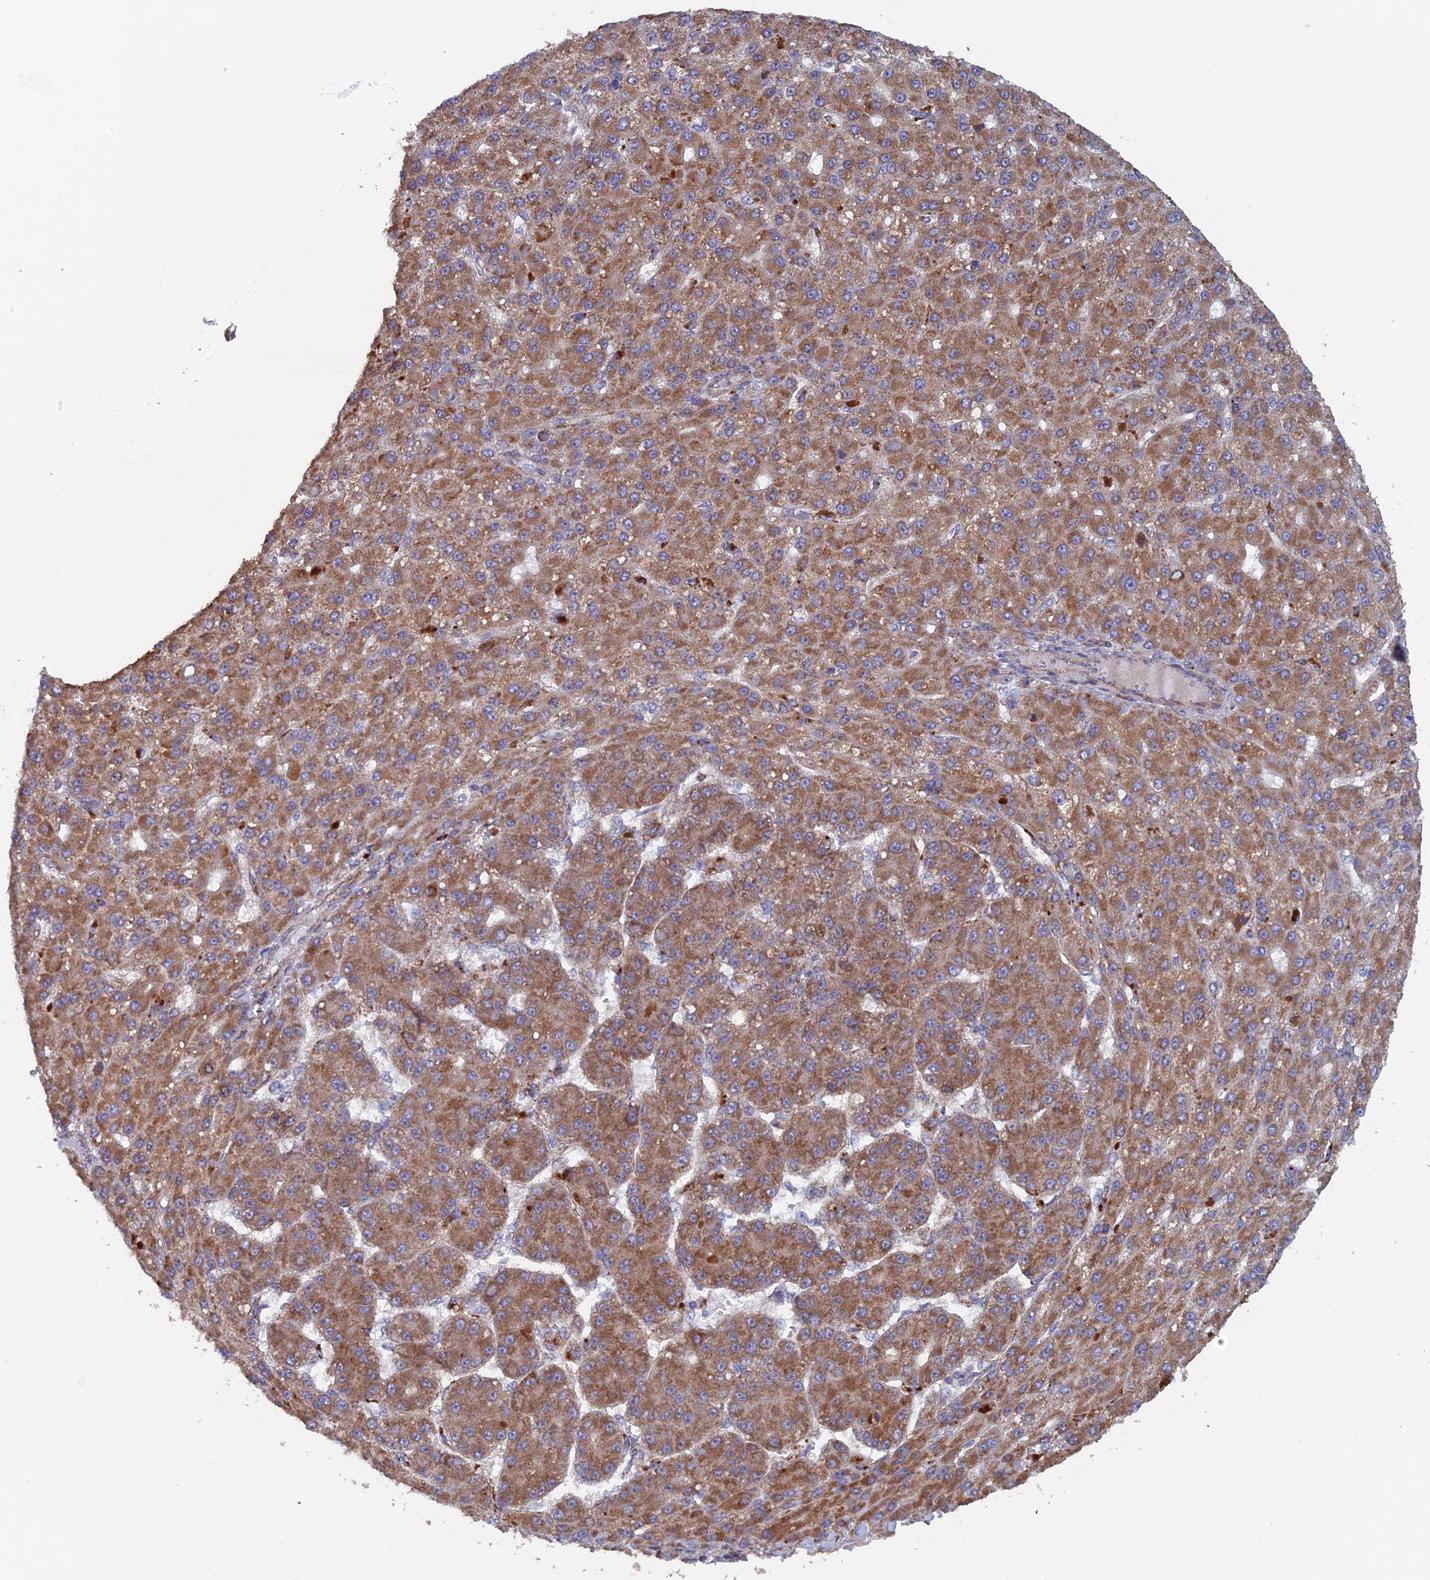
{"staining": {"intensity": "moderate", "quantity": ">75%", "location": "cytoplasmic/membranous"}, "tissue": "liver cancer", "cell_type": "Tumor cells", "image_type": "cancer", "snomed": [{"axis": "morphology", "description": "Carcinoma, Hepatocellular, NOS"}, {"axis": "topography", "description": "Liver"}], "caption": "Liver hepatocellular carcinoma stained with DAB (3,3'-diaminobenzidine) immunohistochemistry (IHC) displays medium levels of moderate cytoplasmic/membranous expression in approximately >75% of tumor cells. (DAB IHC with brightfield microscopy, high magnification).", "gene": "MRPL1", "patient": {"sex": "male", "age": 67}}